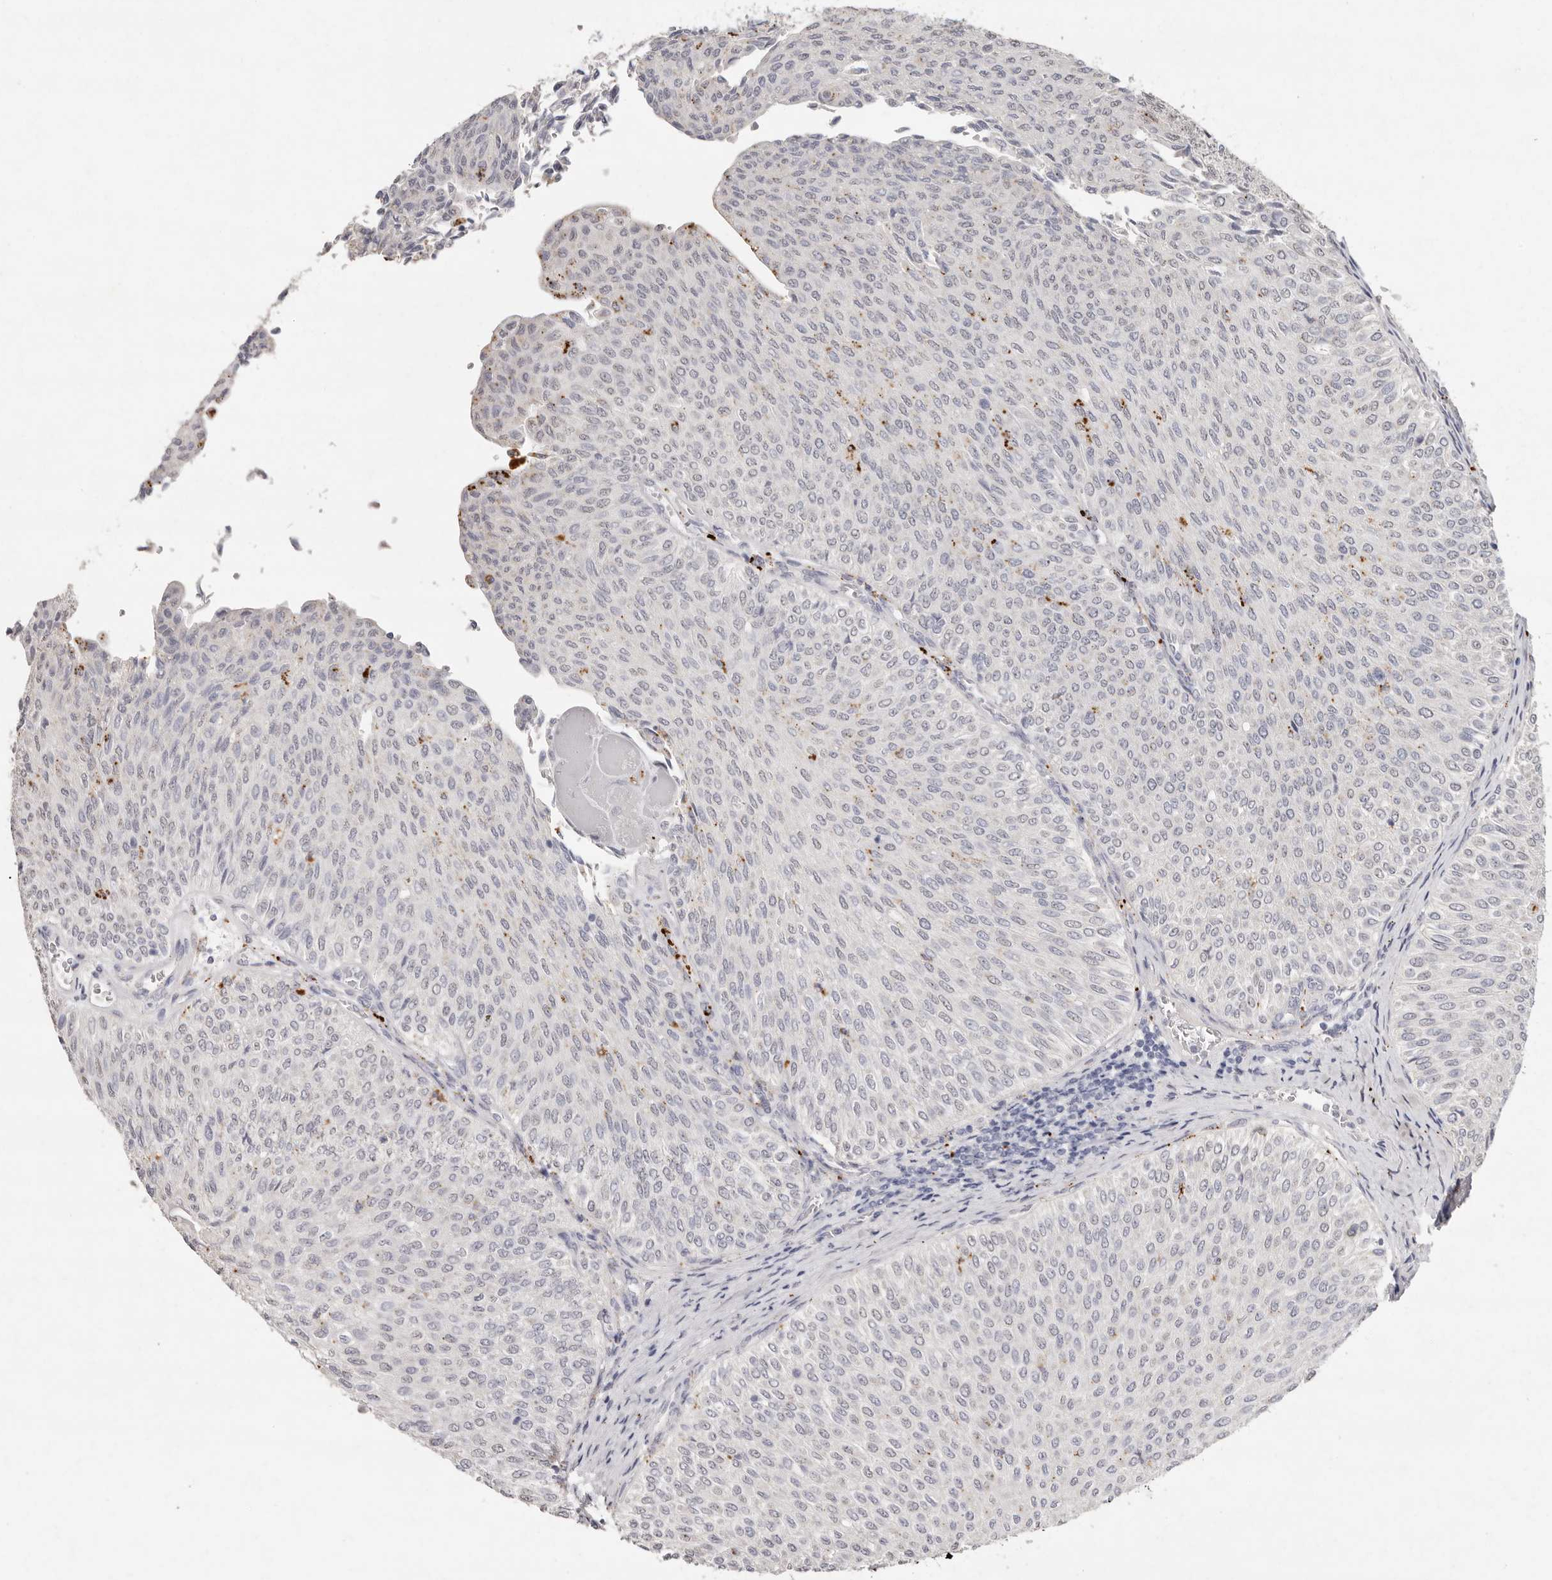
{"staining": {"intensity": "negative", "quantity": "none", "location": "none"}, "tissue": "urothelial cancer", "cell_type": "Tumor cells", "image_type": "cancer", "snomed": [{"axis": "morphology", "description": "Urothelial carcinoma, Low grade"}, {"axis": "topography", "description": "Urinary bladder"}], "caption": "A micrograph of urothelial carcinoma (low-grade) stained for a protein exhibits no brown staining in tumor cells. The staining is performed using DAB (3,3'-diaminobenzidine) brown chromogen with nuclei counter-stained in using hematoxylin.", "gene": "FAM185A", "patient": {"sex": "male", "age": 78}}